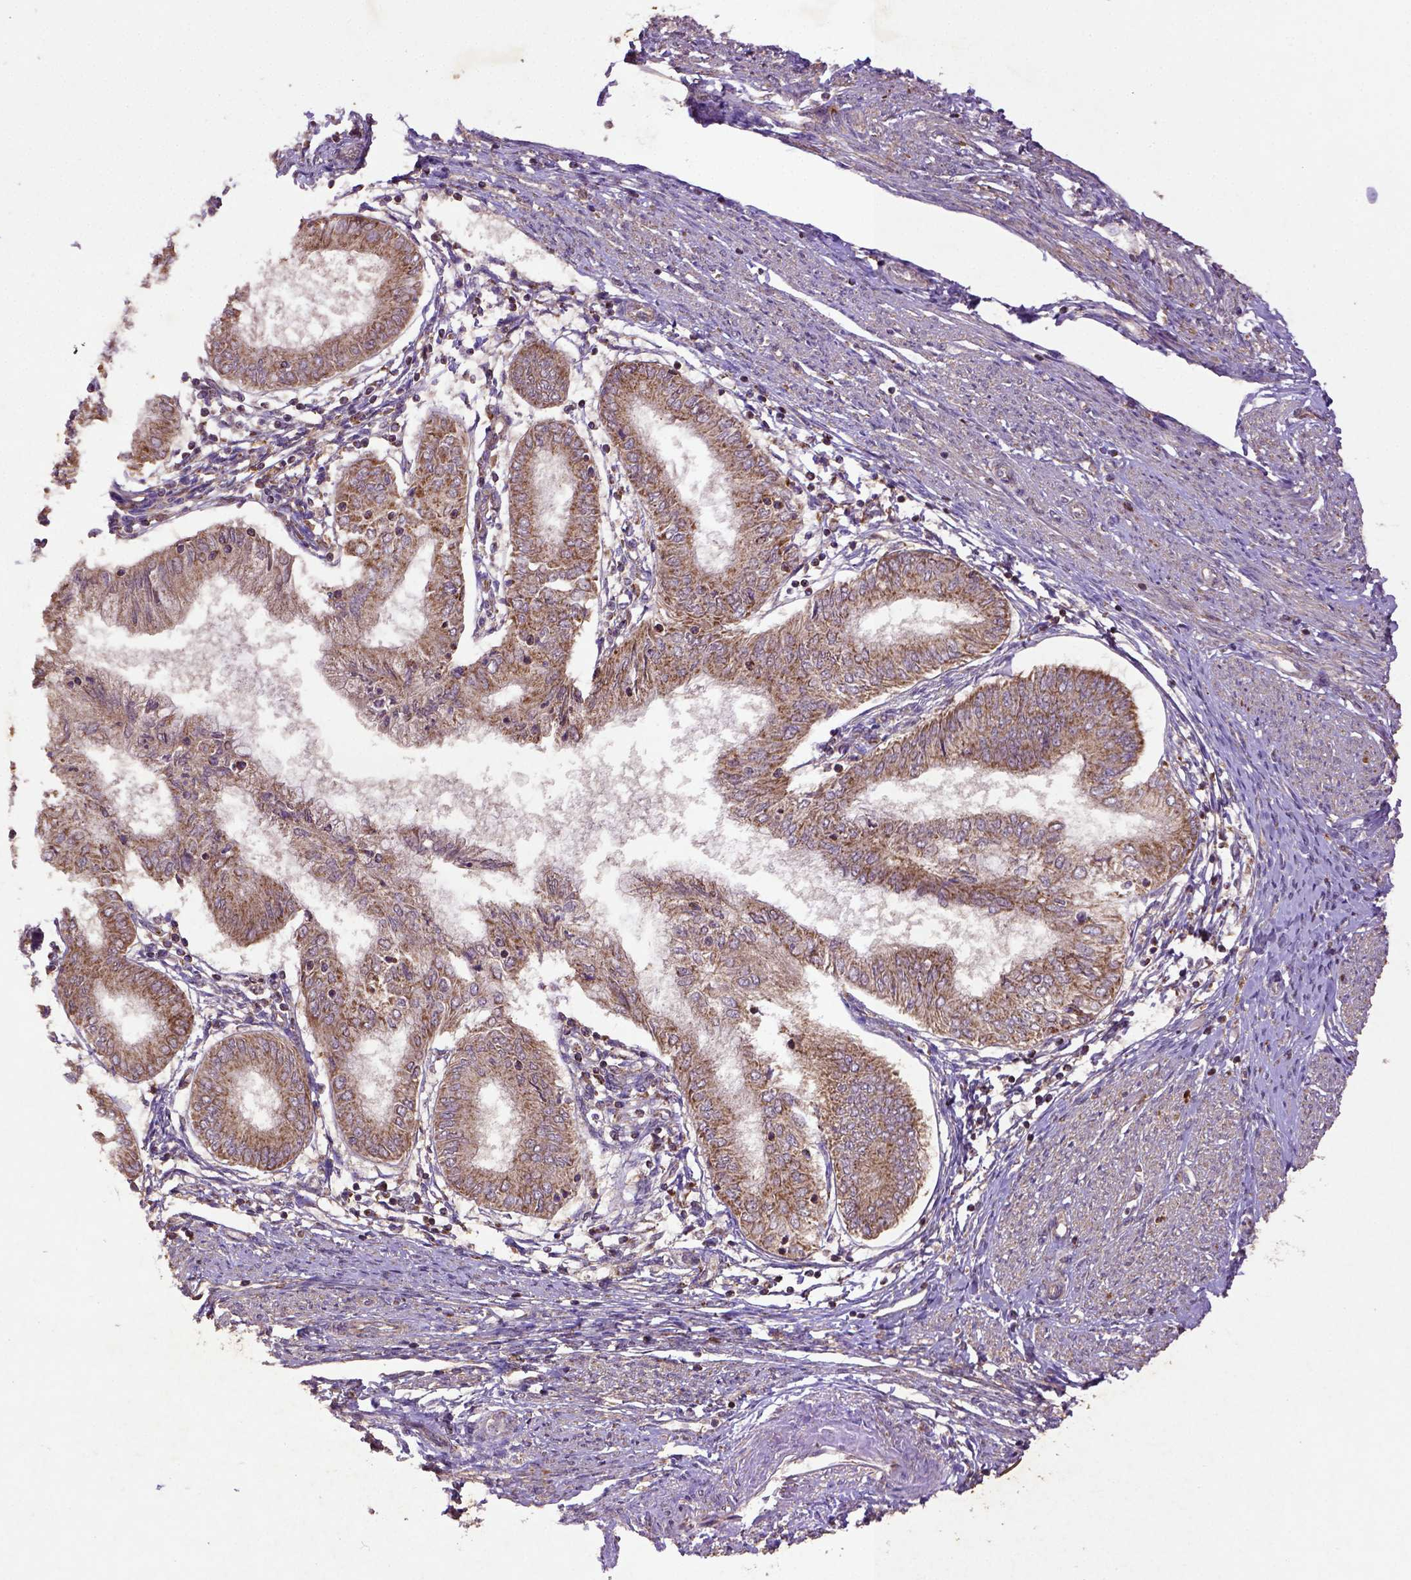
{"staining": {"intensity": "moderate", "quantity": ">75%", "location": "cytoplasmic/membranous"}, "tissue": "endometrial cancer", "cell_type": "Tumor cells", "image_type": "cancer", "snomed": [{"axis": "morphology", "description": "Adenocarcinoma, NOS"}, {"axis": "topography", "description": "Endometrium"}], "caption": "Moderate cytoplasmic/membranous positivity is present in about >75% of tumor cells in endometrial cancer (adenocarcinoma).", "gene": "MT-CO1", "patient": {"sex": "female", "age": 68}}